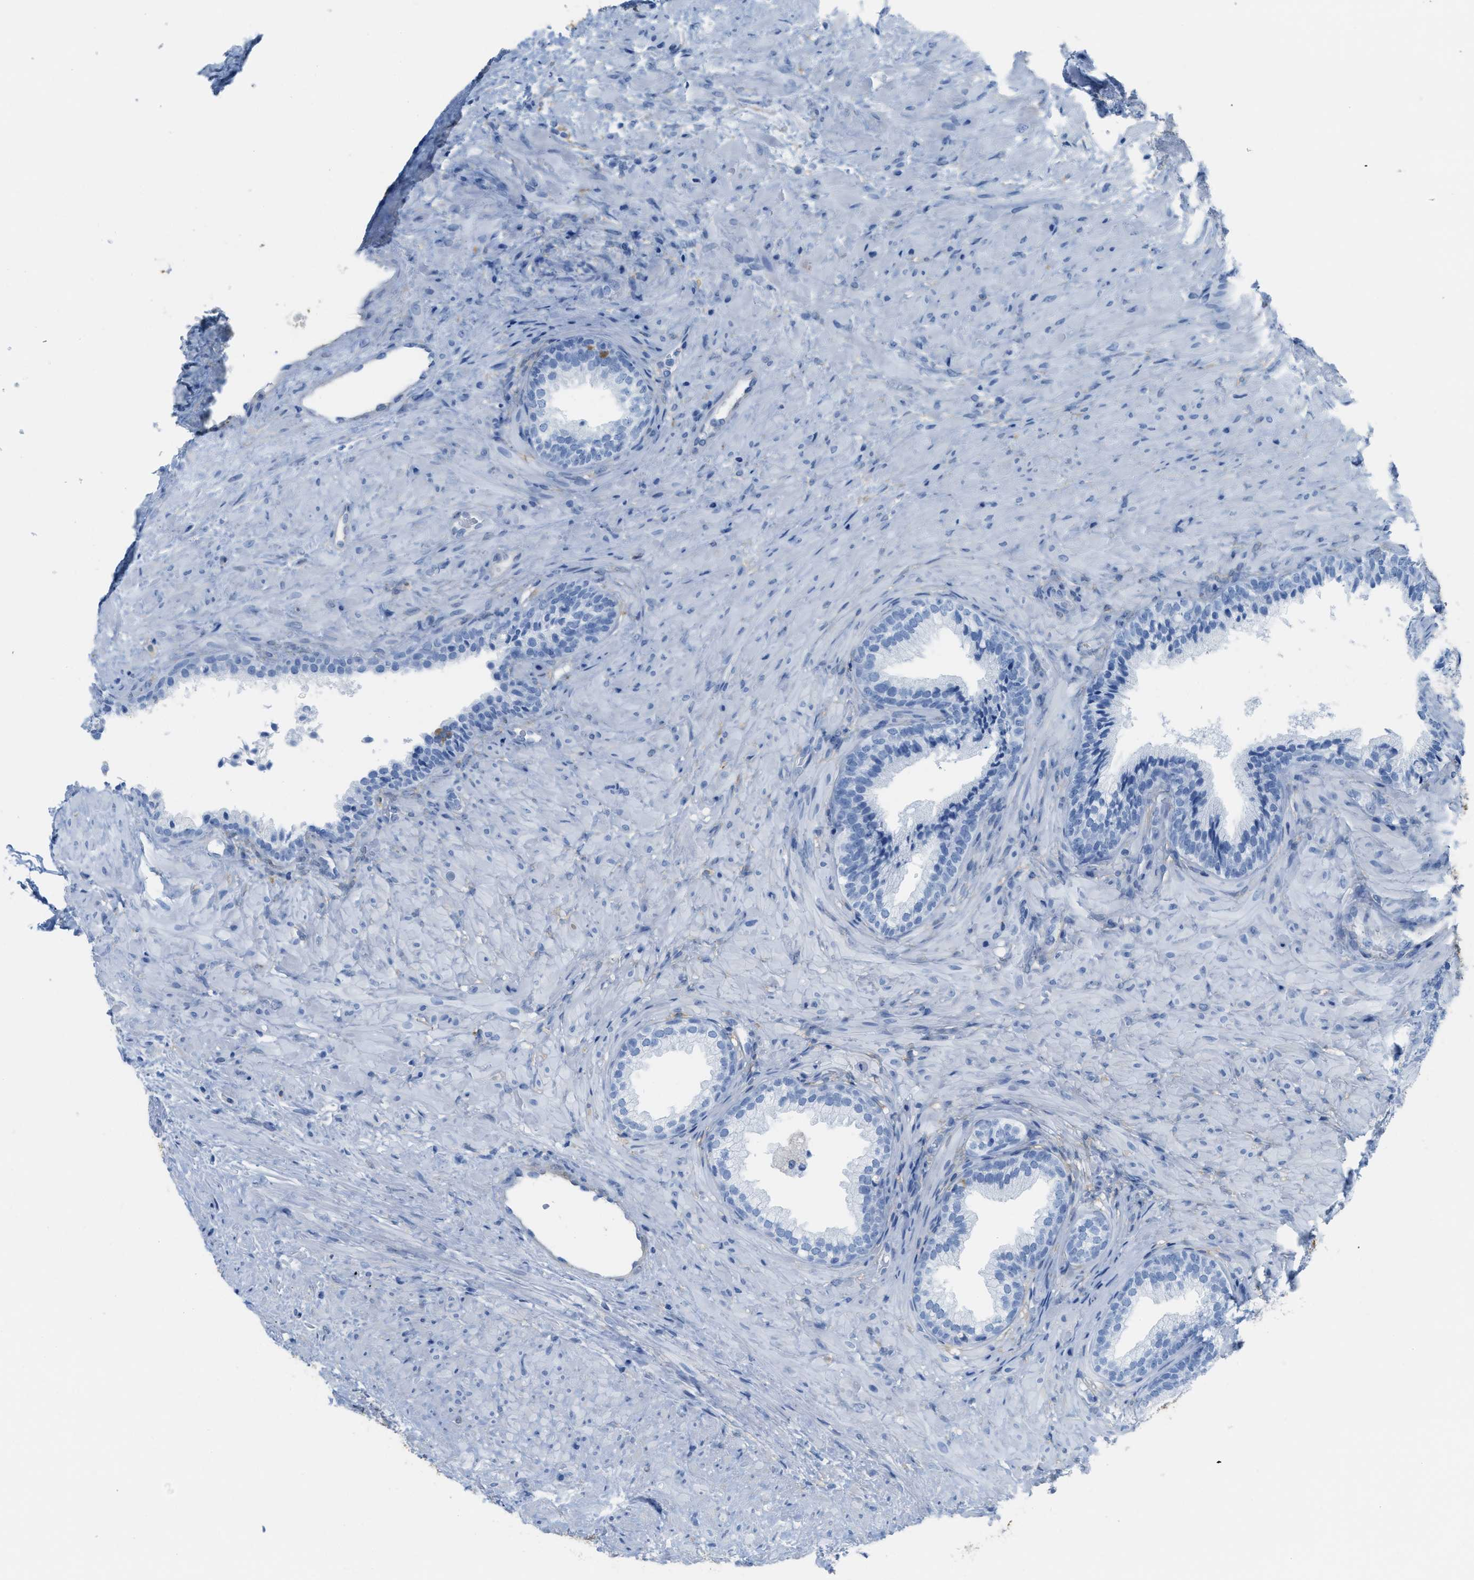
{"staining": {"intensity": "negative", "quantity": "none", "location": "none"}, "tissue": "prostate", "cell_type": "Glandular cells", "image_type": "normal", "snomed": [{"axis": "morphology", "description": "Normal tissue, NOS"}, {"axis": "topography", "description": "Prostate"}], "caption": "Immunohistochemistry (IHC) image of unremarkable human prostate stained for a protein (brown), which demonstrates no expression in glandular cells. (DAB (3,3'-diaminobenzidine) IHC with hematoxylin counter stain).", "gene": "ASGR1", "patient": {"sex": "male", "age": 76}}